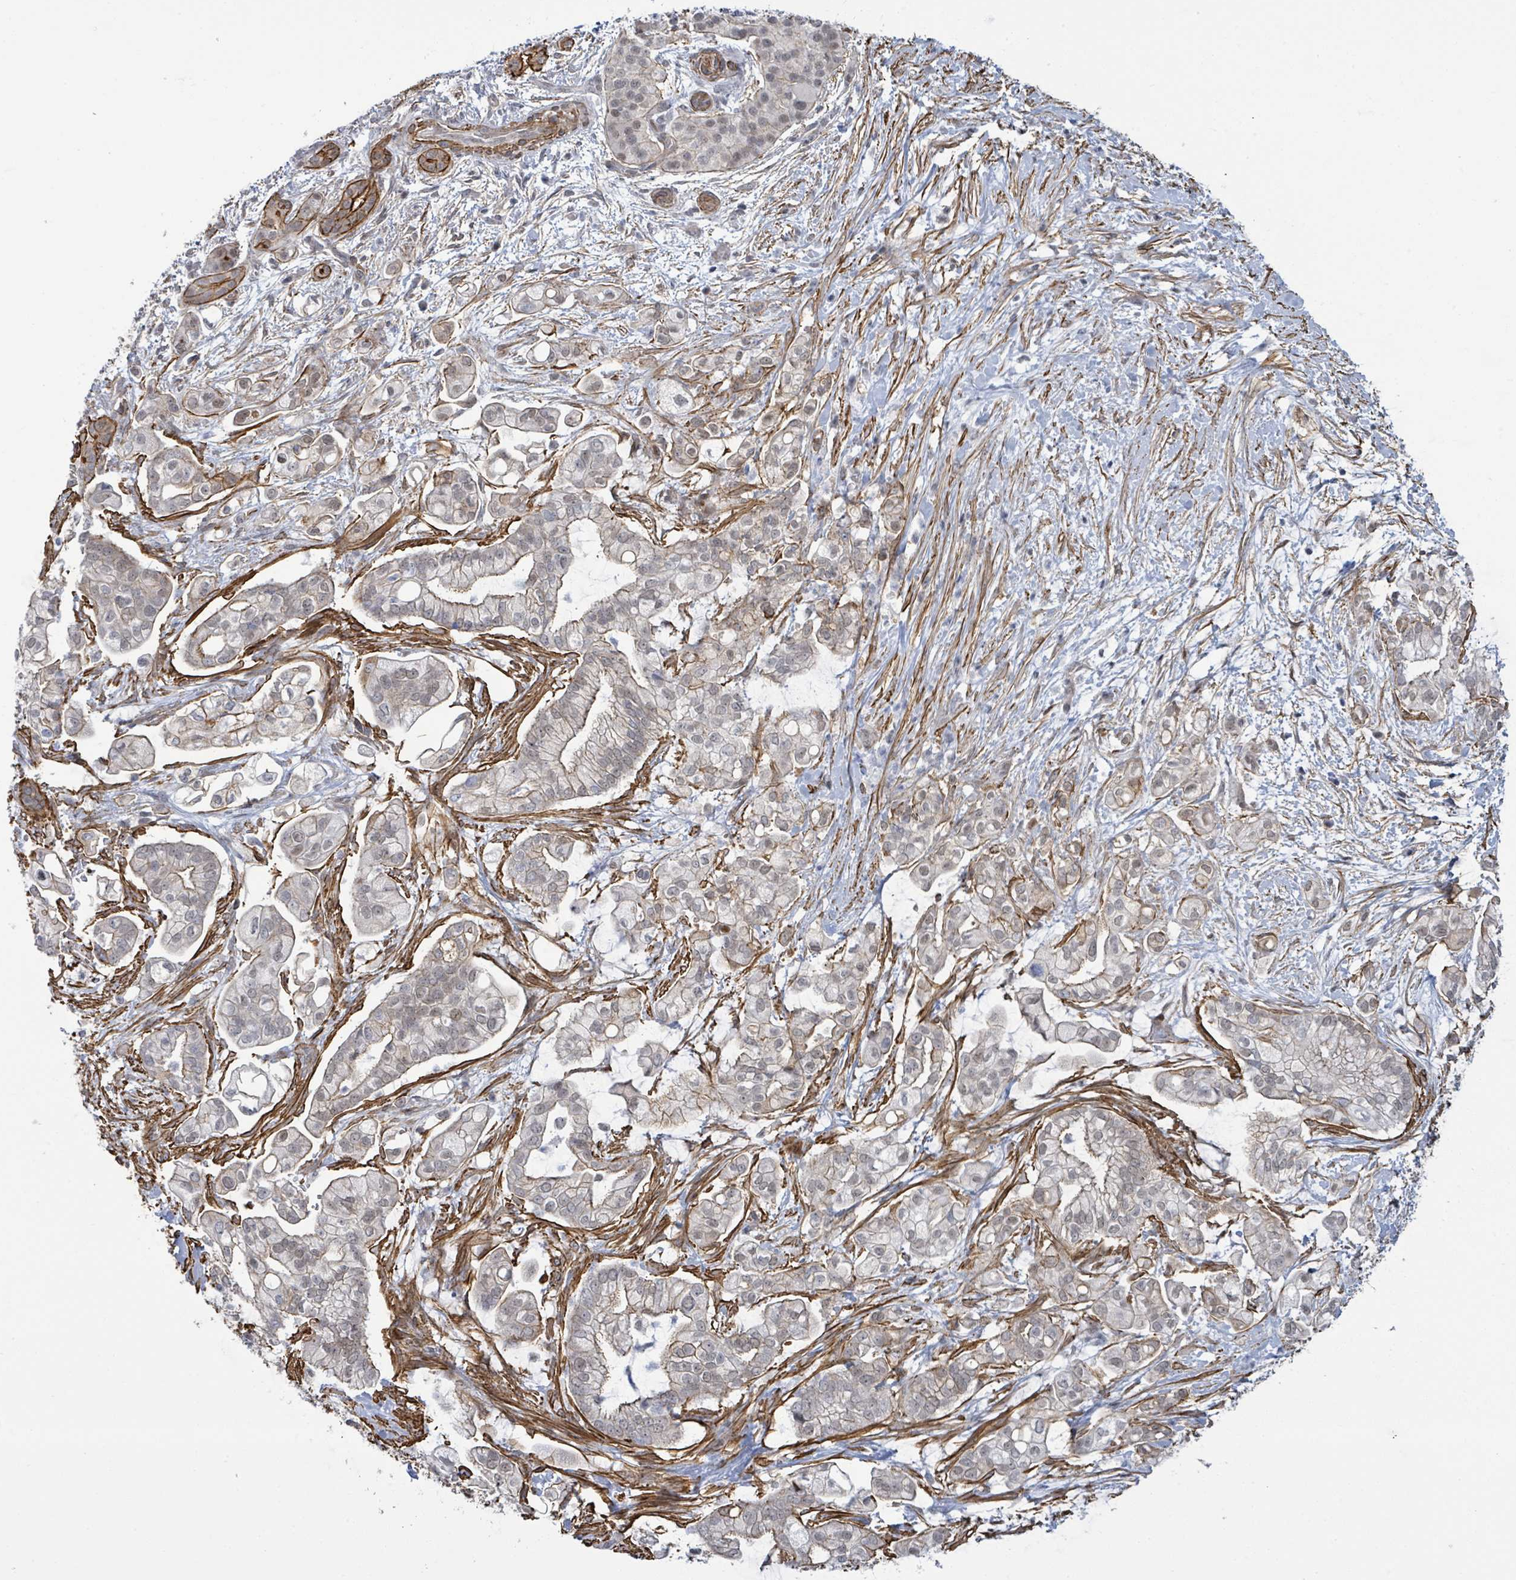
{"staining": {"intensity": "negative", "quantity": "none", "location": "none"}, "tissue": "pancreatic cancer", "cell_type": "Tumor cells", "image_type": "cancer", "snomed": [{"axis": "morphology", "description": "Adenocarcinoma, NOS"}, {"axis": "topography", "description": "Pancreas"}], "caption": "Pancreatic adenocarcinoma was stained to show a protein in brown. There is no significant expression in tumor cells.", "gene": "DMRTC1B", "patient": {"sex": "female", "age": 69}}